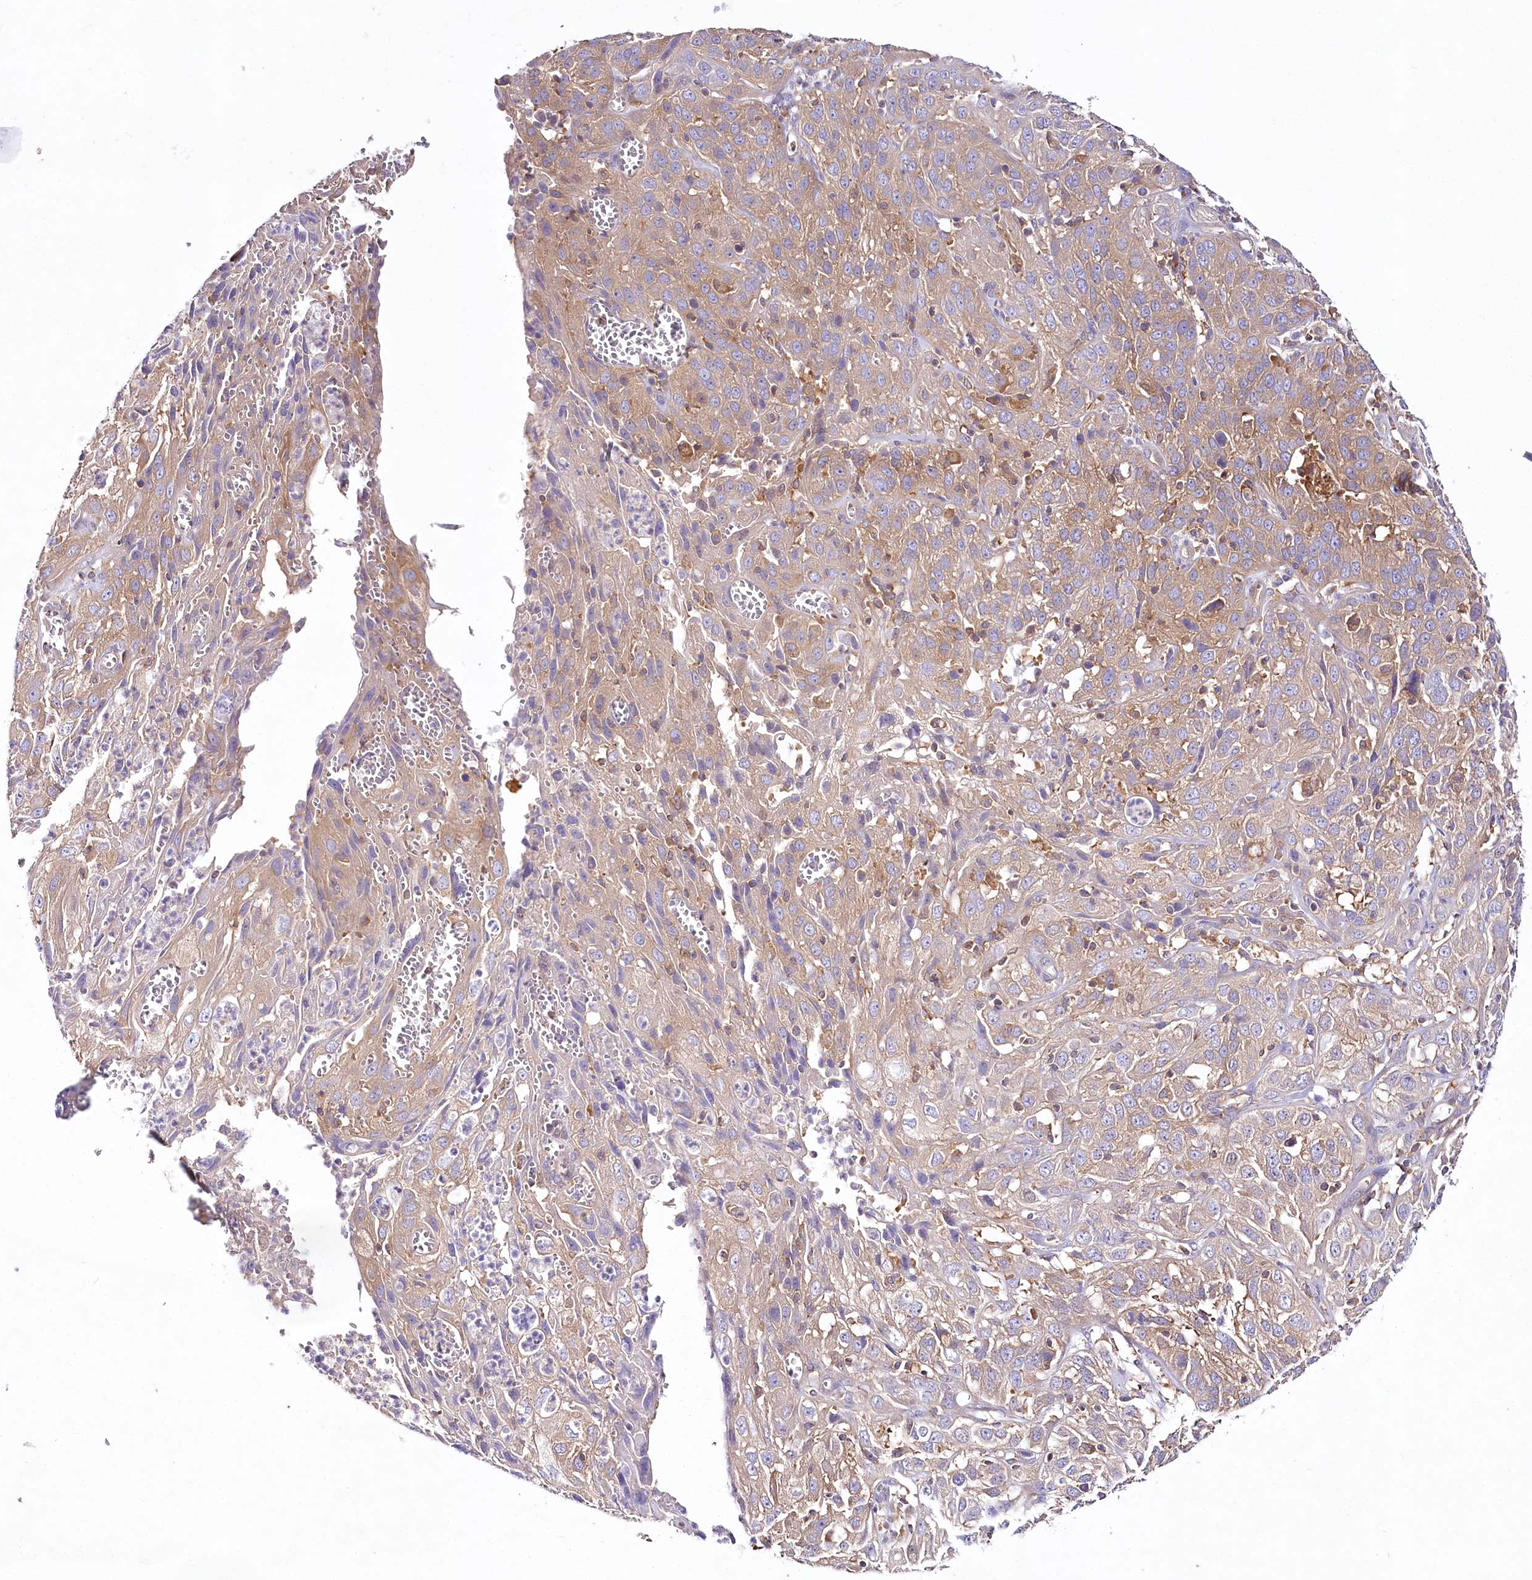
{"staining": {"intensity": "moderate", "quantity": "25%-75%", "location": "cytoplasmic/membranous"}, "tissue": "cervical cancer", "cell_type": "Tumor cells", "image_type": "cancer", "snomed": [{"axis": "morphology", "description": "Squamous cell carcinoma, NOS"}, {"axis": "topography", "description": "Cervix"}], "caption": "Moderate cytoplasmic/membranous positivity for a protein is seen in about 25%-75% of tumor cells of squamous cell carcinoma (cervical) using IHC.", "gene": "ABRAXAS2", "patient": {"sex": "female", "age": 32}}